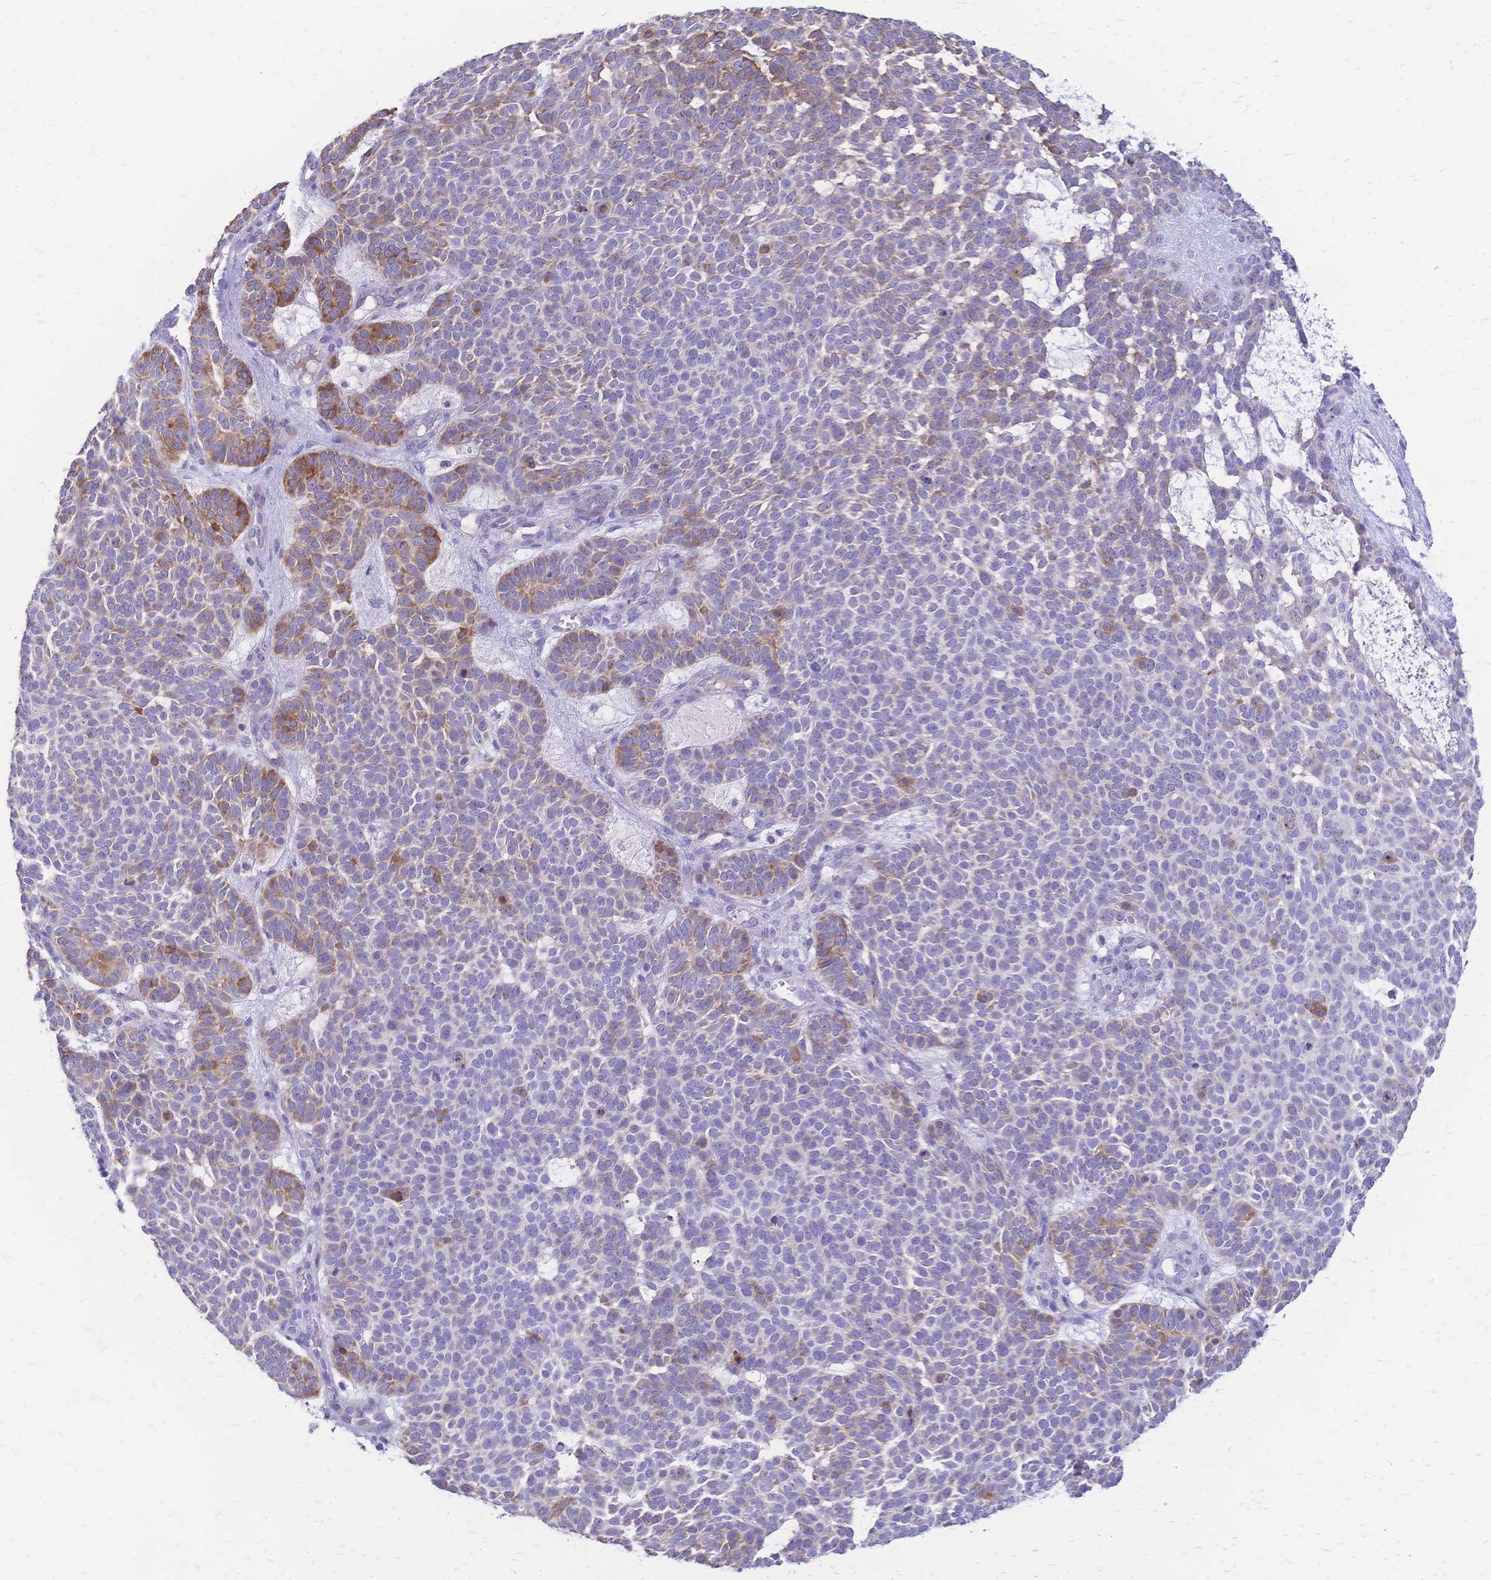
{"staining": {"intensity": "moderate", "quantity": "<25%", "location": "cytoplasmic/membranous"}, "tissue": "skin cancer", "cell_type": "Tumor cells", "image_type": "cancer", "snomed": [{"axis": "morphology", "description": "Basal cell carcinoma"}, {"axis": "topography", "description": "Skin"}], "caption": "Tumor cells demonstrate moderate cytoplasmic/membranous staining in about <25% of cells in skin basal cell carcinoma.", "gene": "IL2RA", "patient": {"sex": "female", "age": 82}}